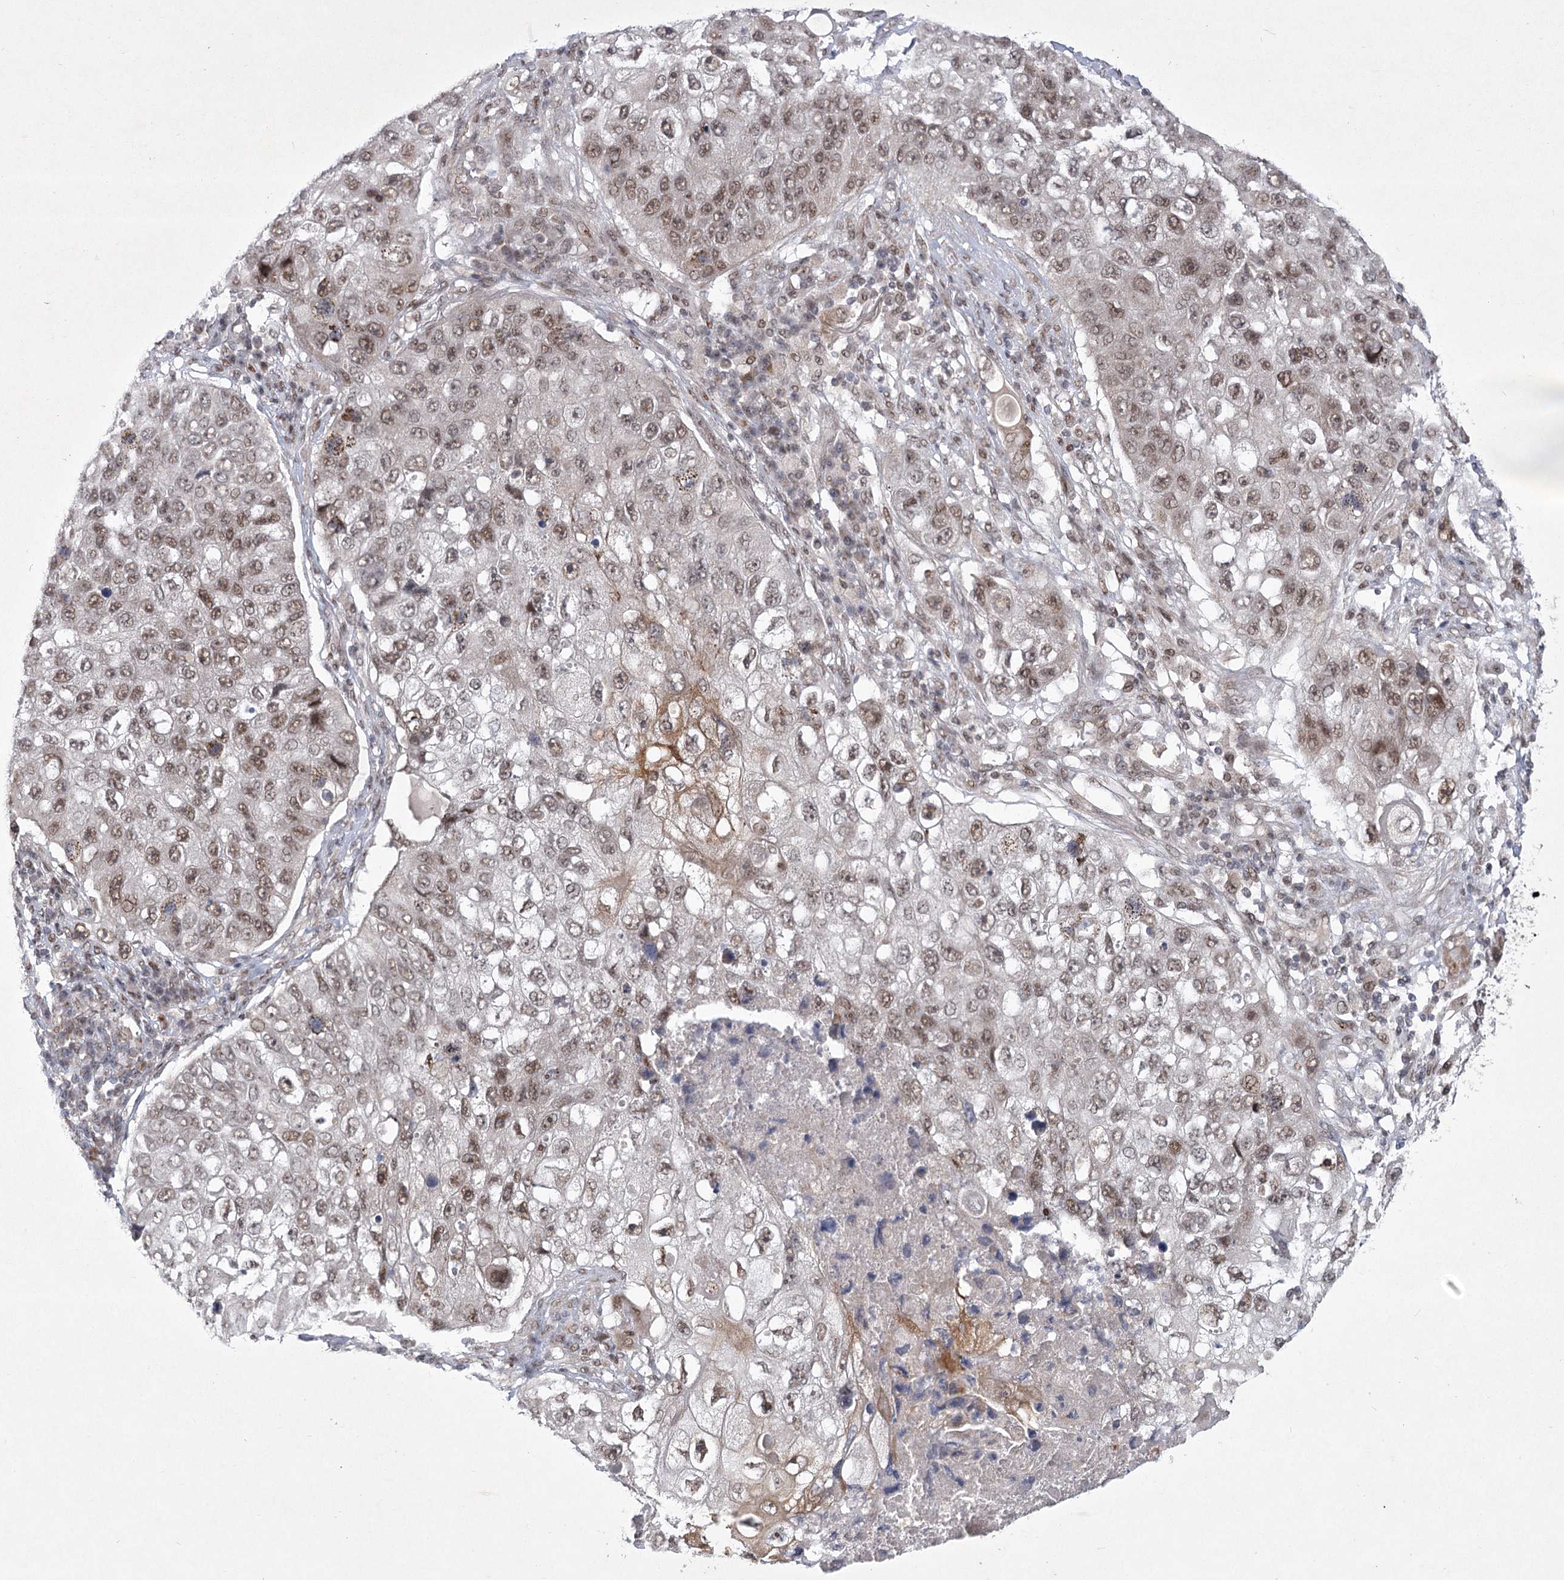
{"staining": {"intensity": "moderate", "quantity": ">75%", "location": "nuclear"}, "tissue": "lung cancer", "cell_type": "Tumor cells", "image_type": "cancer", "snomed": [{"axis": "morphology", "description": "Squamous cell carcinoma, NOS"}, {"axis": "topography", "description": "Lung"}], "caption": "This is a micrograph of immunohistochemistry (IHC) staining of lung squamous cell carcinoma, which shows moderate positivity in the nuclear of tumor cells.", "gene": "CIB4", "patient": {"sex": "male", "age": 61}}